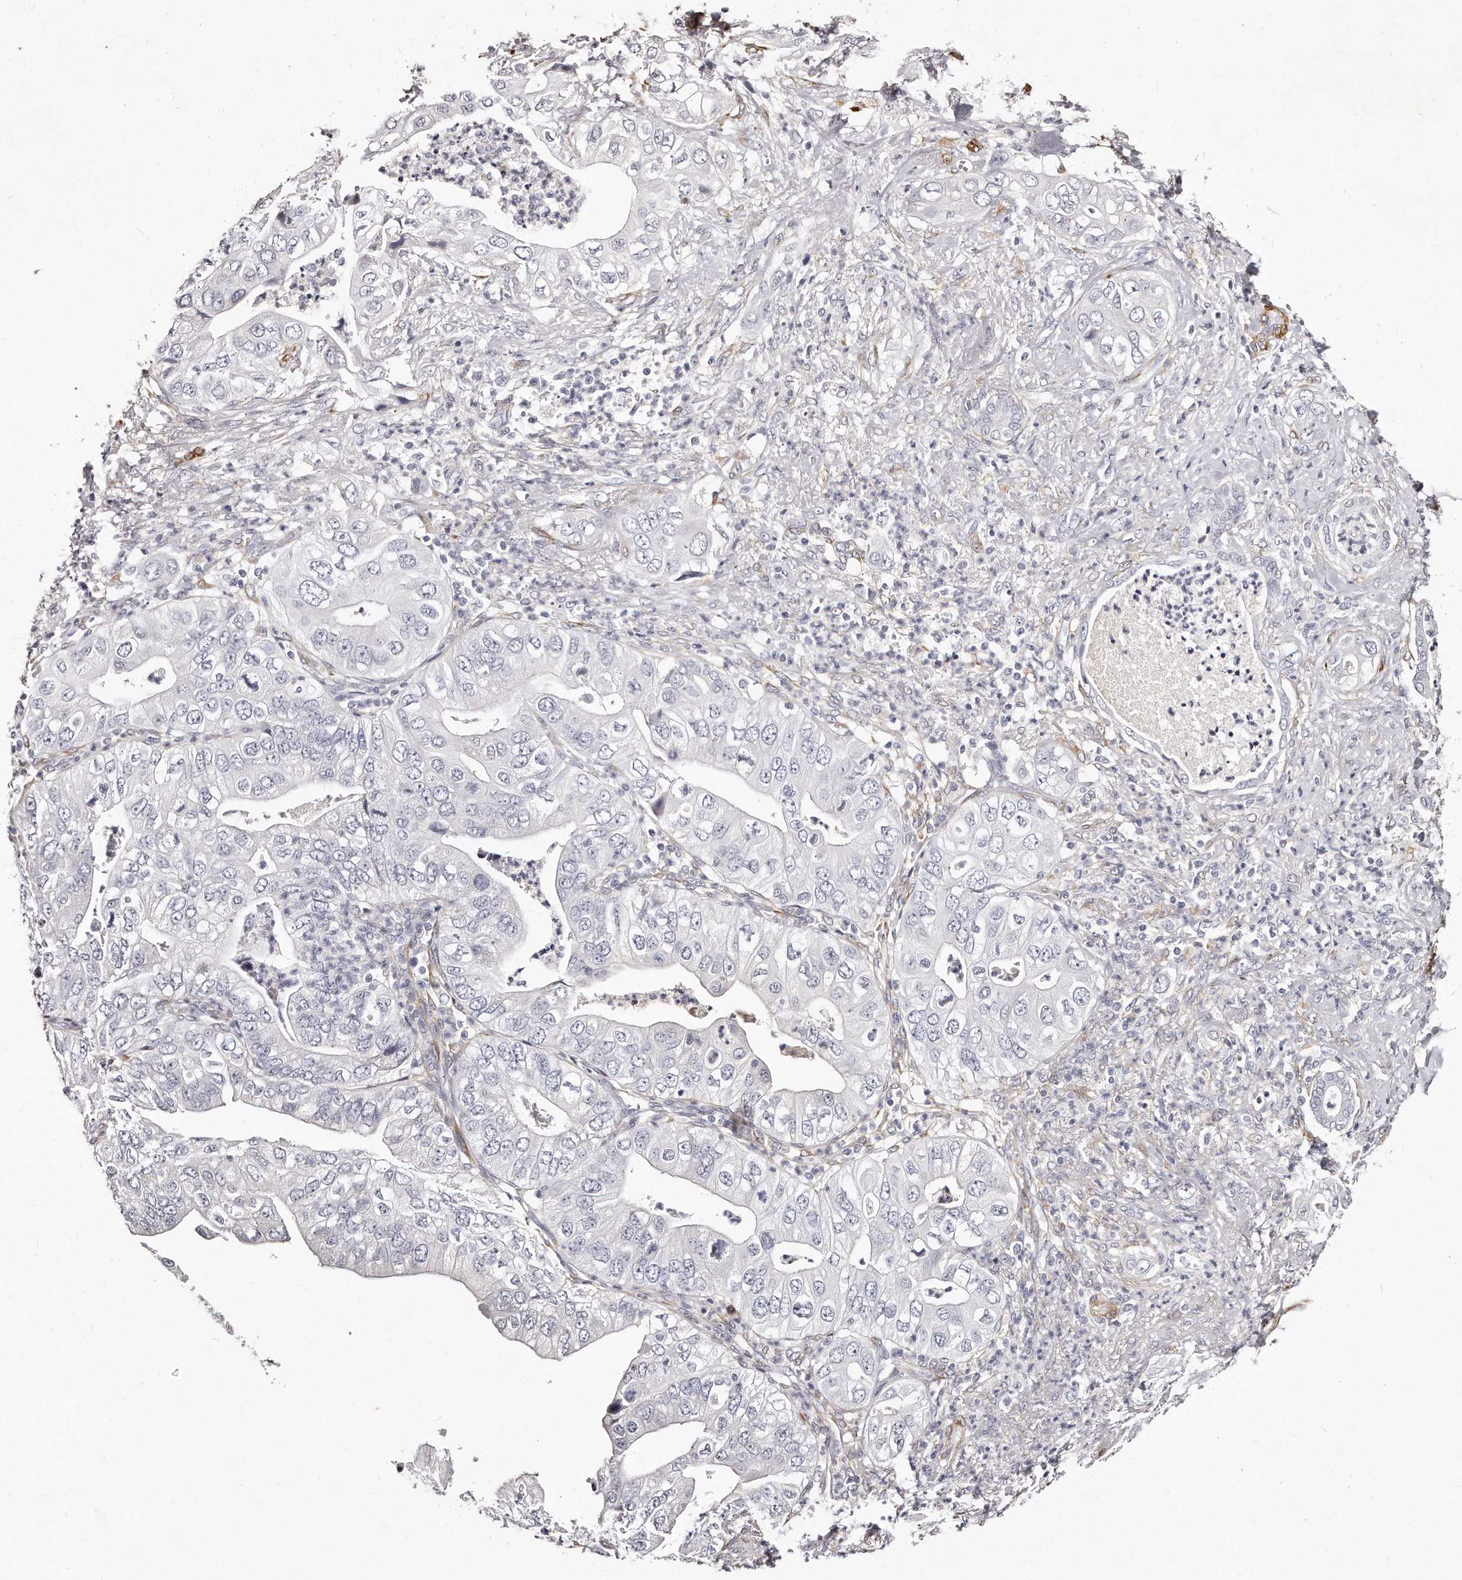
{"staining": {"intensity": "negative", "quantity": "none", "location": "none"}, "tissue": "pancreatic cancer", "cell_type": "Tumor cells", "image_type": "cancer", "snomed": [{"axis": "morphology", "description": "Adenocarcinoma, NOS"}, {"axis": "topography", "description": "Pancreas"}], "caption": "This histopathology image is of adenocarcinoma (pancreatic) stained with immunohistochemistry (IHC) to label a protein in brown with the nuclei are counter-stained blue. There is no expression in tumor cells. The staining is performed using DAB (3,3'-diaminobenzidine) brown chromogen with nuclei counter-stained in using hematoxylin.", "gene": "LMOD1", "patient": {"sex": "female", "age": 78}}